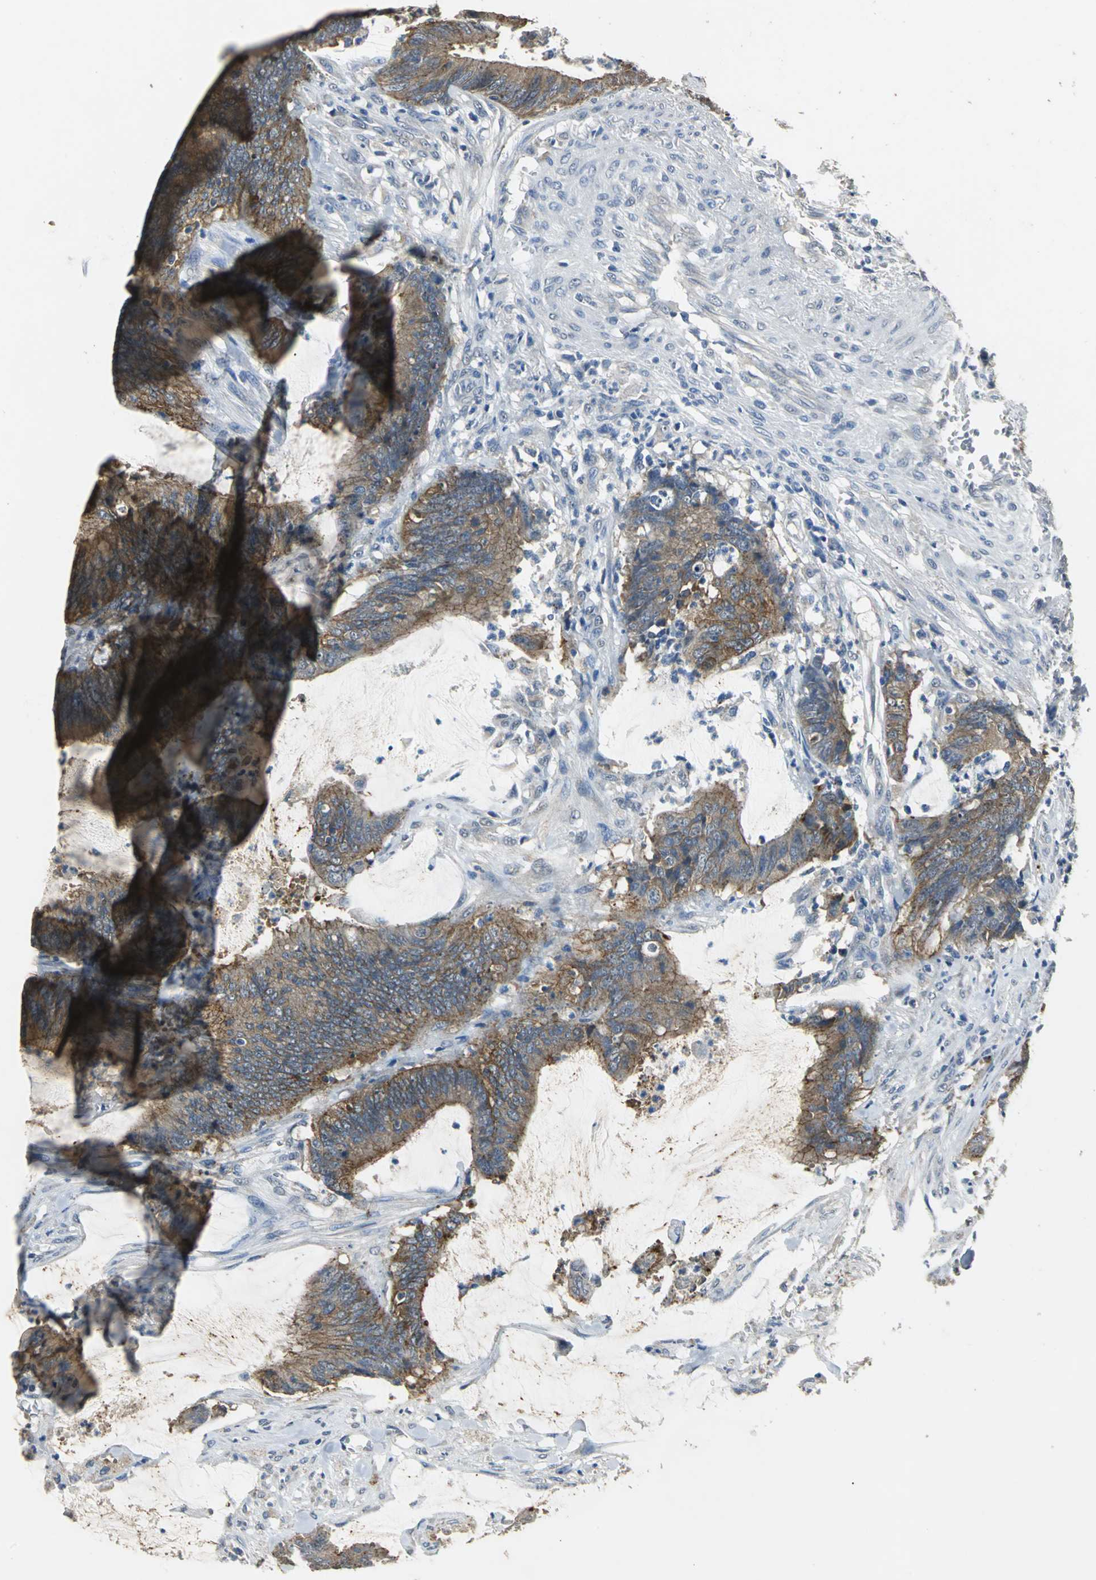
{"staining": {"intensity": "moderate", "quantity": ">75%", "location": "cytoplasmic/membranous"}, "tissue": "colorectal cancer", "cell_type": "Tumor cells", "image_type": "cancer", "snomed": [{"axis": "morphology", "description": "Adenocarcinoma, NOS"}, {"axis": "topography", "description": "Rectum"}], "caption": "Immunohistochemical staining of human adenocarcinoma (colorectal) displays moderate cytoplasmic/membranous protein staining in approximately >75% of tumor cells. The staining was performed using DAB (3,3'-diaminobenzidine), with brown indicating positive protein expression. Nuclei are stained blue with hematoxylin.", "gene": "OCLN", "patient": {"sex": "female", "age": 66}}